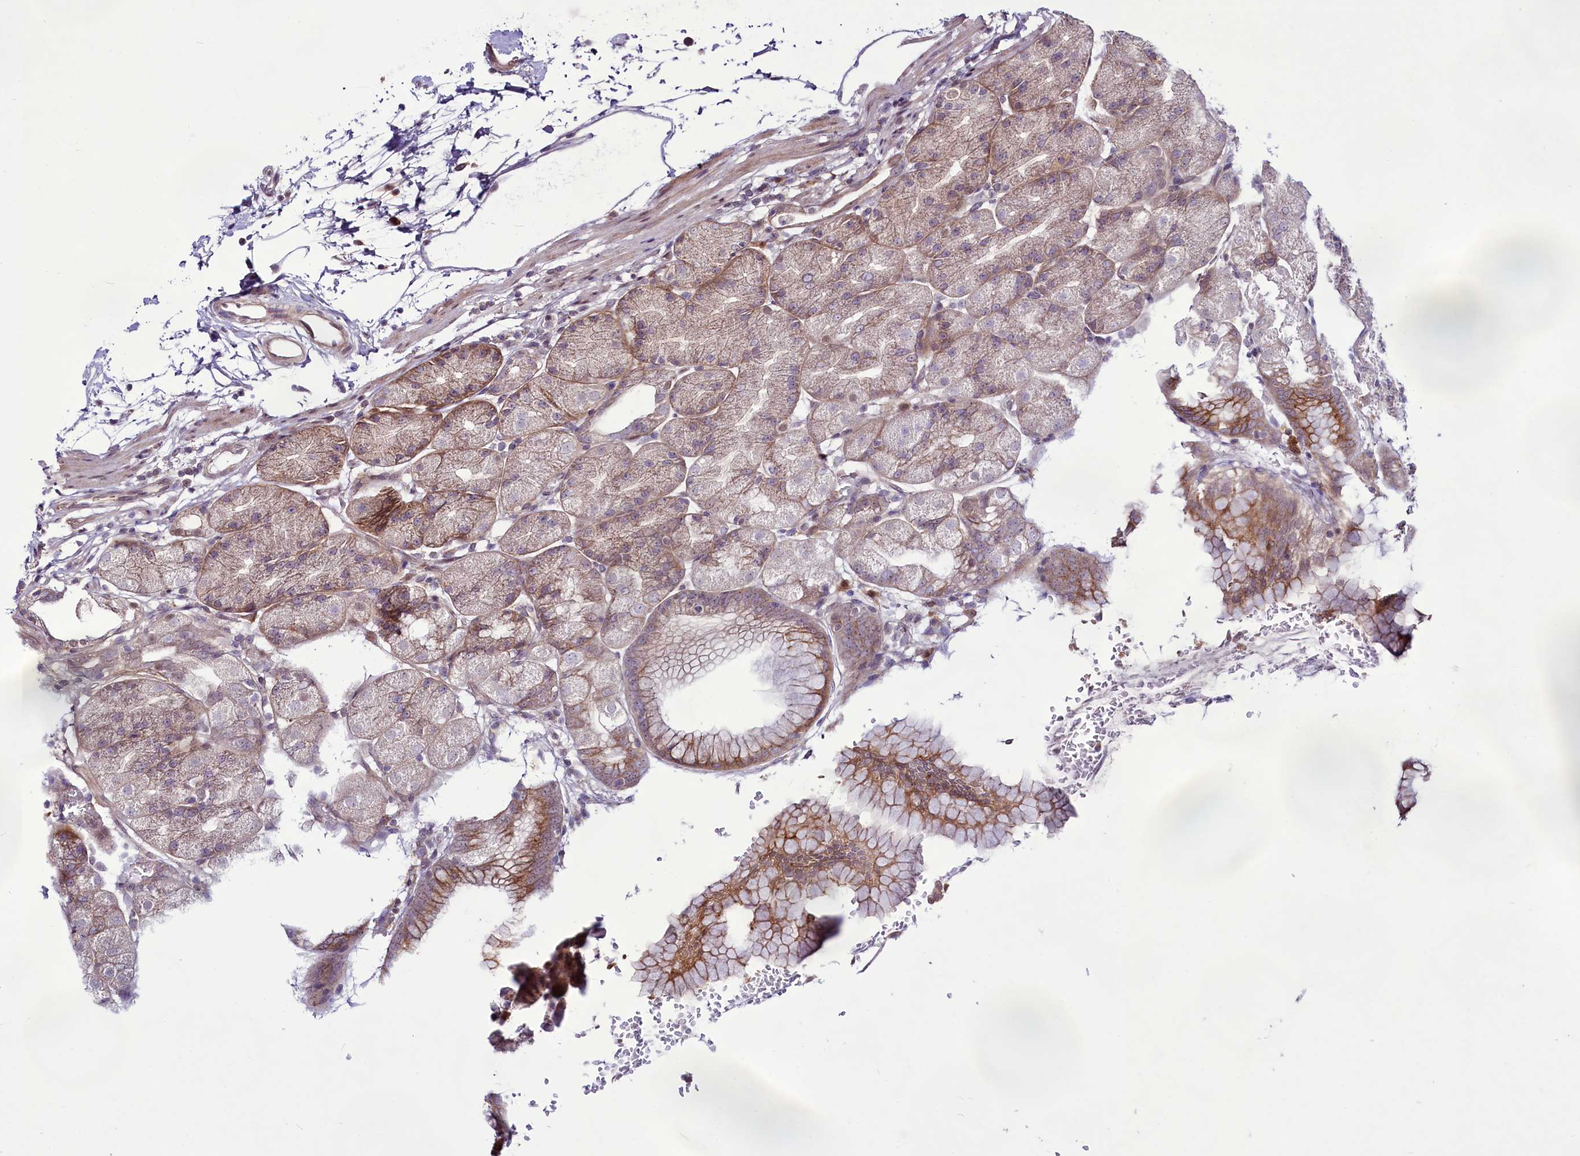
{"staining": {"intensity": "moderate", "quantity": "<25%", "location": "cytoplasmic/membranous"}, "tissue": "stomach", "cell_type": "Glandular cells", "image_type": "normal", "snomed": [{"axis": "morphology", "description": "Normal tissue, NOS"}, {"axis": "topography", "description": "Stomach, upper"}, {"axis": "topography", "description": "Stomach, lower"}], "caption": "IHC photomicrograph of benign stomach: human stomach stained using IHC displays low levels of moderate protein expression localized specifically in the cytoplasmic/membranous of glandular cells, appearing as a cytoplasmic/membranous brown color.", "gene": "RSBN1", "patient": {"sex": "male", "age": 62}}